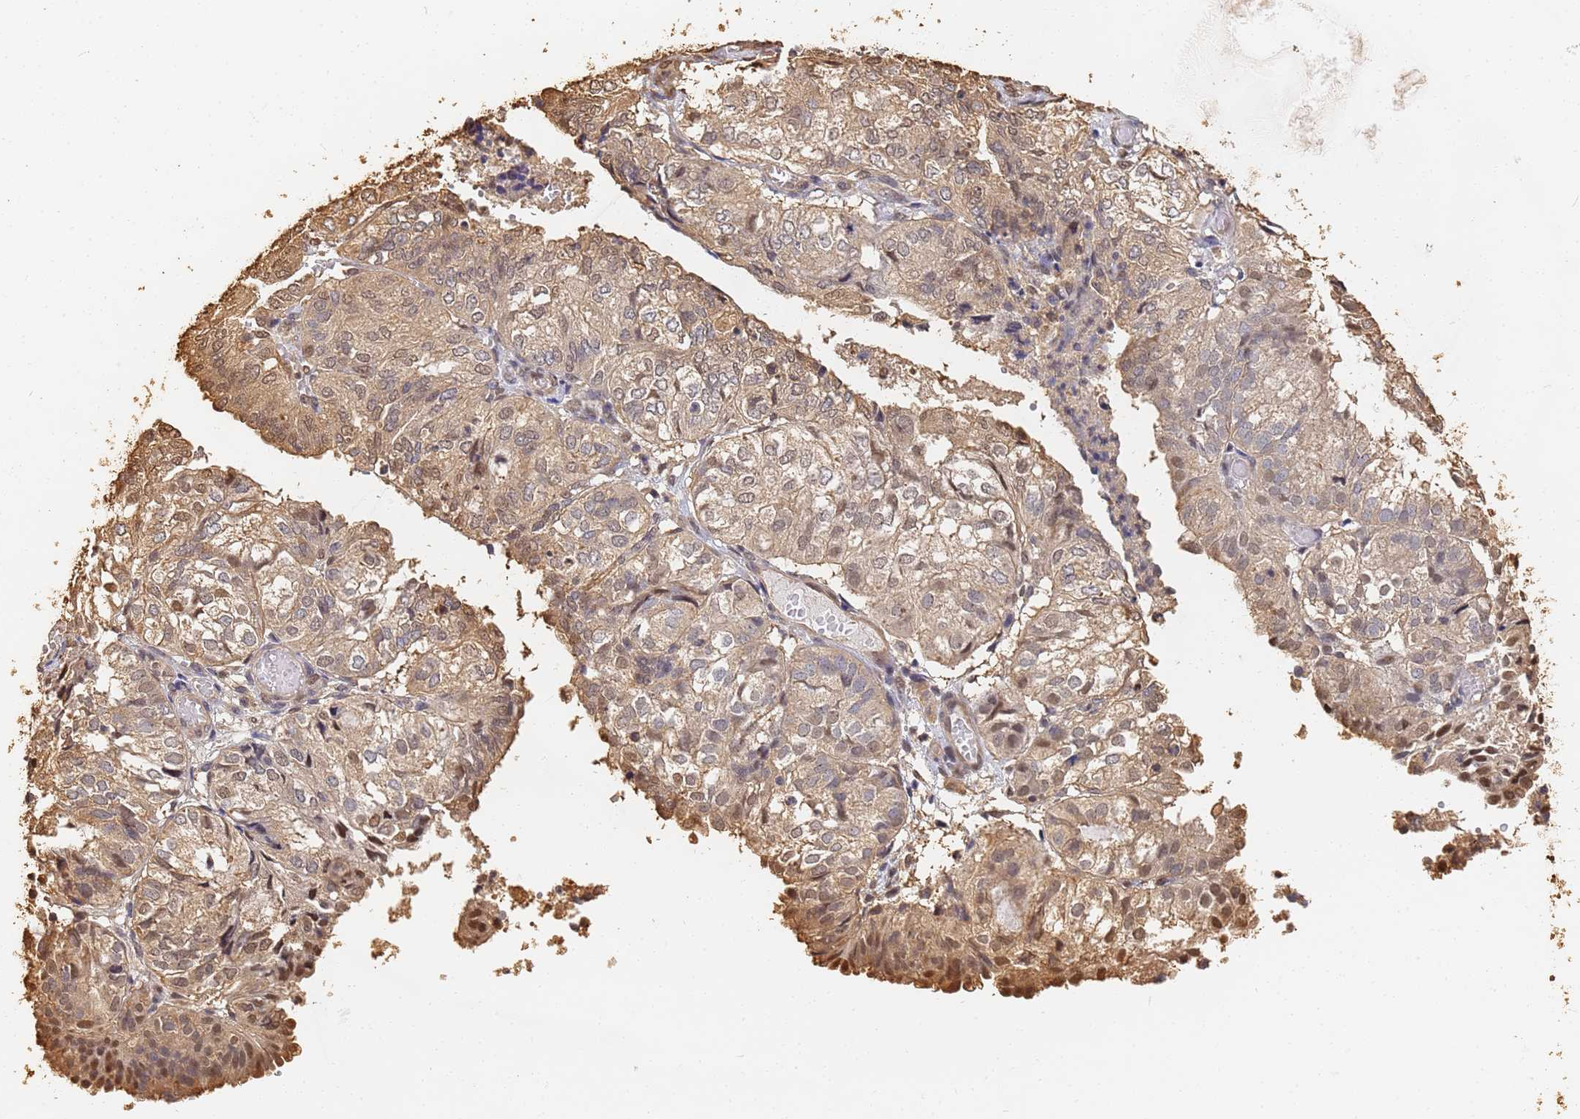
{"staining": {"intensity": "moderate", "quantity": ">75%", "location": "cytoplasmic/membranous,nuclear"}, "tissue": "endometrial cancer", "cell_type": "Tumor cells", "image_type": "cancer", "snomed": [{"axis": "morphology", "description": "Adenocarcinoma, NOS"}, {"axis": "topography", "description": "Uterus"}], "caption": "Adenocarcinoma (endometrial) stained with DAB immunohistochemistry (IHC) displays medium levels of moderate cytoplasmic/membranous and nuclear positivity in approximately >75% of tumor cells. Using DAB (brown) and hematoxylin (blue) stains, captured at high magnification using brightfield microscopy.", "gene": "JAK2", "patient": {"sex": "female", "age": 60}}